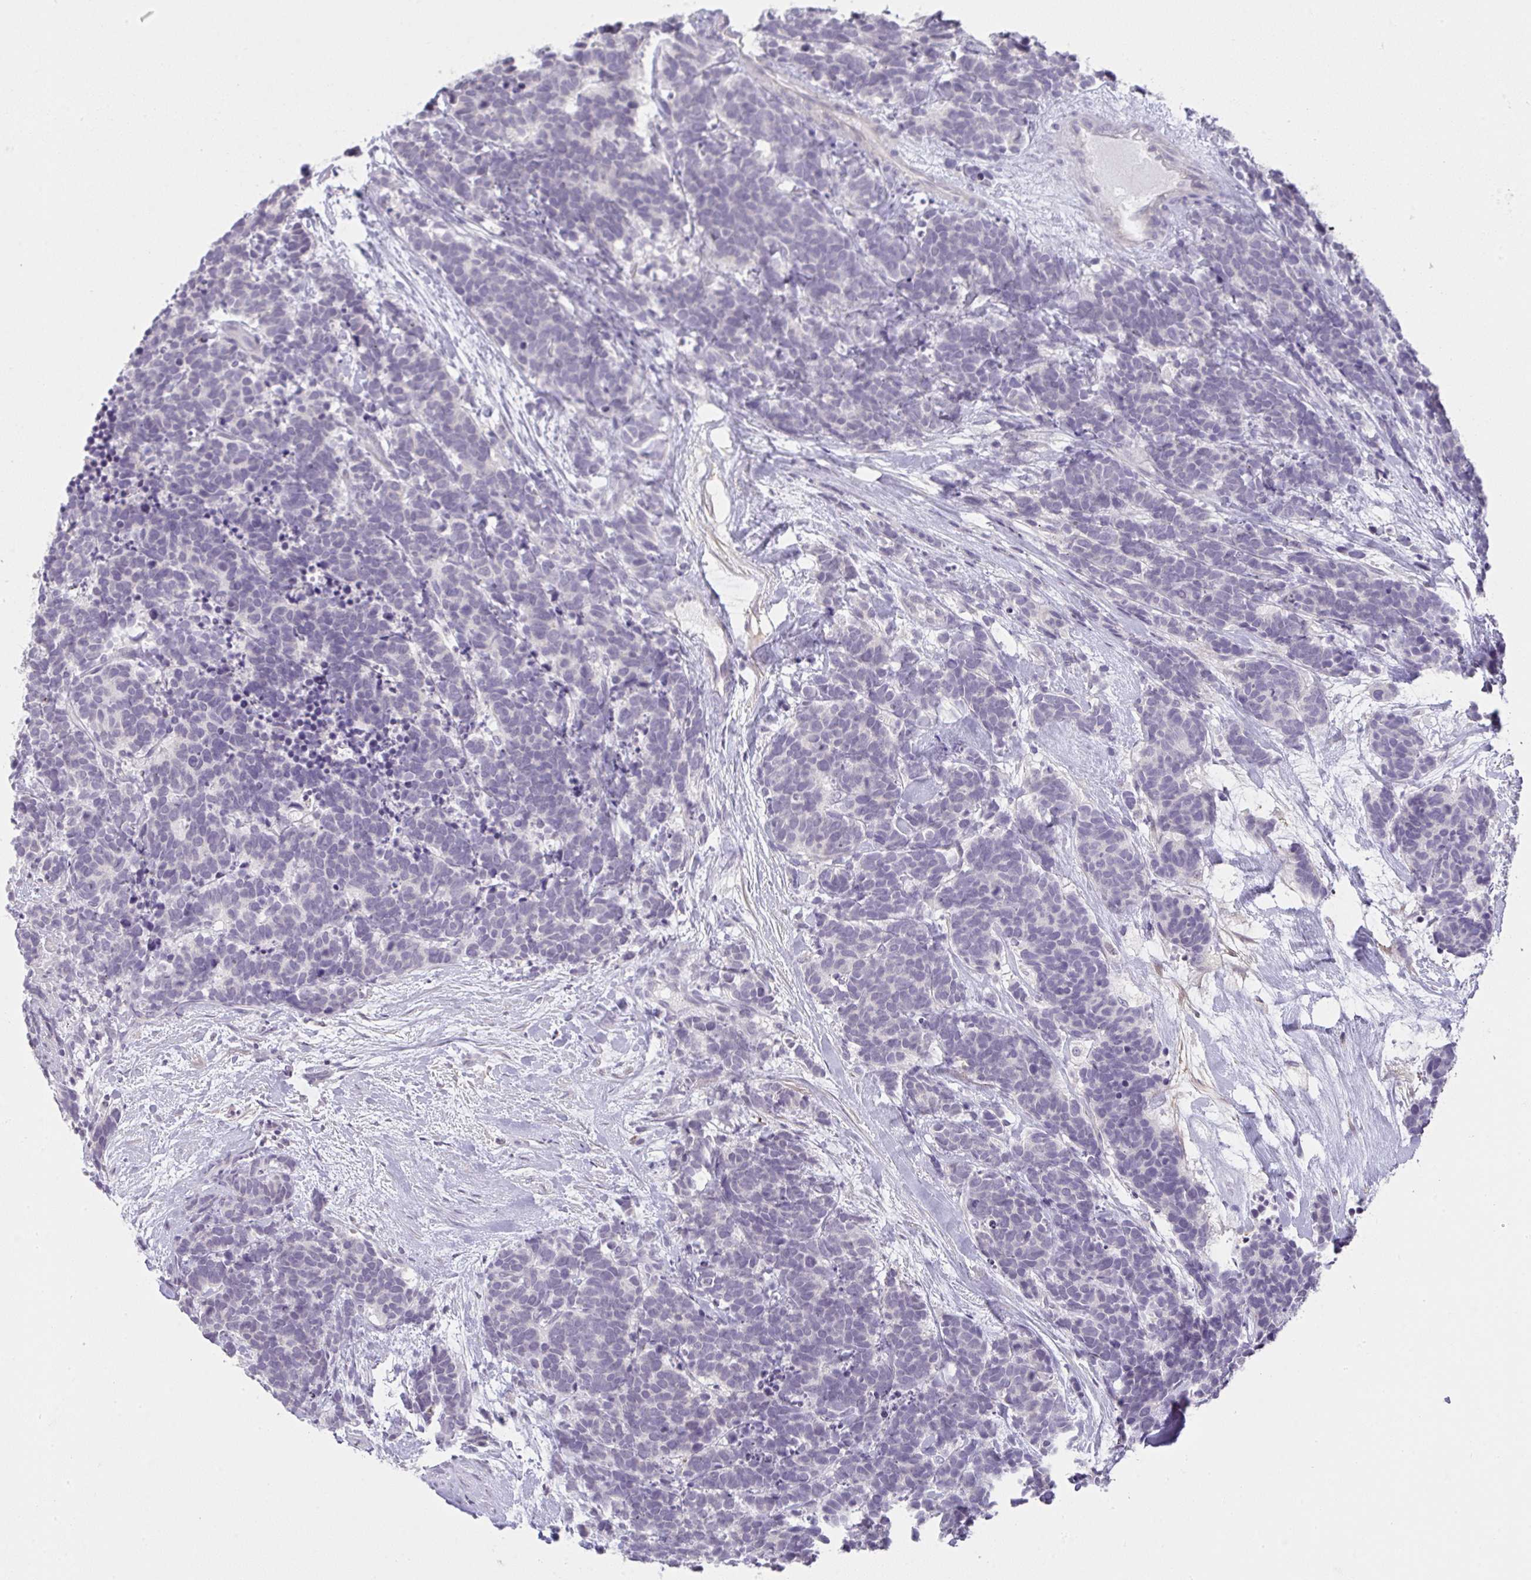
{"staining": {"intensity": "negative", "quantity": "none", "location": "none"}, "tissue": "carcinoid", "cell_type": "Tumor cells", "image_type": "cancer", "snomed": [{"axis": "morphology", "description": "Carcinoma, NOS"}, {"axis": "morphology", "description": "Carcinoid, malignant, NOS"}, {"axis": "topography", "description": "Prostate"}], "caption": "The micrograph reveals no significant staining in tumor cells of carcinoma. The staining was performed using DAB to visualize the protein expression in brown, while the nuclei were stained in blue with hematoxylin (Magnification: 20x).", "gene": "CACNA1S", "patient": {"sex": "male", "age": 57}}